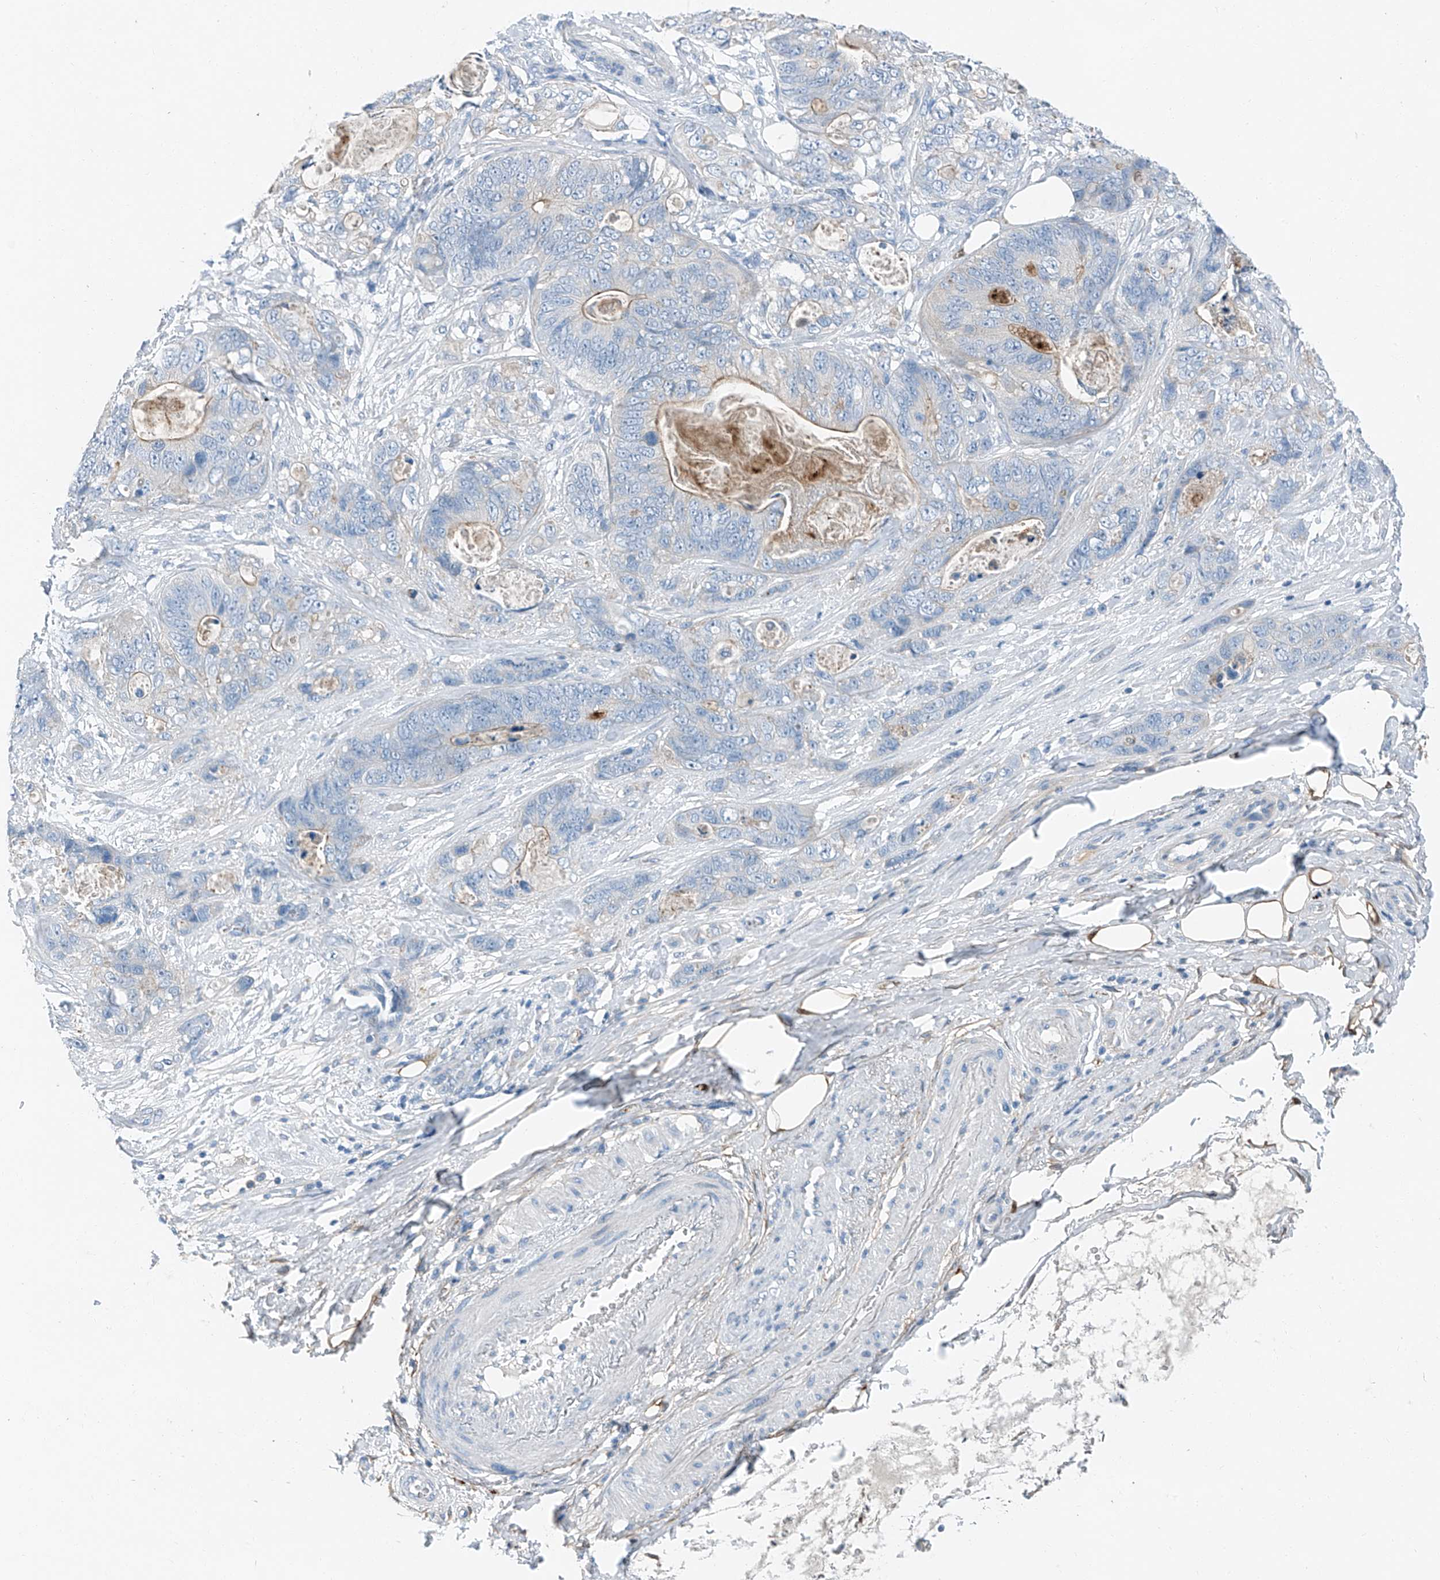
{"staining": {"intensity": "weak", "quantity": "<25%", "location": "cytoplasmic/membranous"}, "tissue": "stomach cancer", "cell_type": "Tumor cells", "image_type": "cancer", "snomed": [{"axis": "morphology", "description": "Normal tissue, NOS"}, {"axis": "morphology", "description": "Adenocarcinoma, NOS"}, {"axis": "topography", "description": "Stomach"}], "caption": "This micrograph is of stomach cancer (adenocarcinoma) stained with IHC to label a protein in brown with the nuclei are counter-stained blue. There is no expression in tumor cells. Nuclei are stained in blue.", "gene": "MDGA1", "patient": {"sex": "female", "age": 89}}